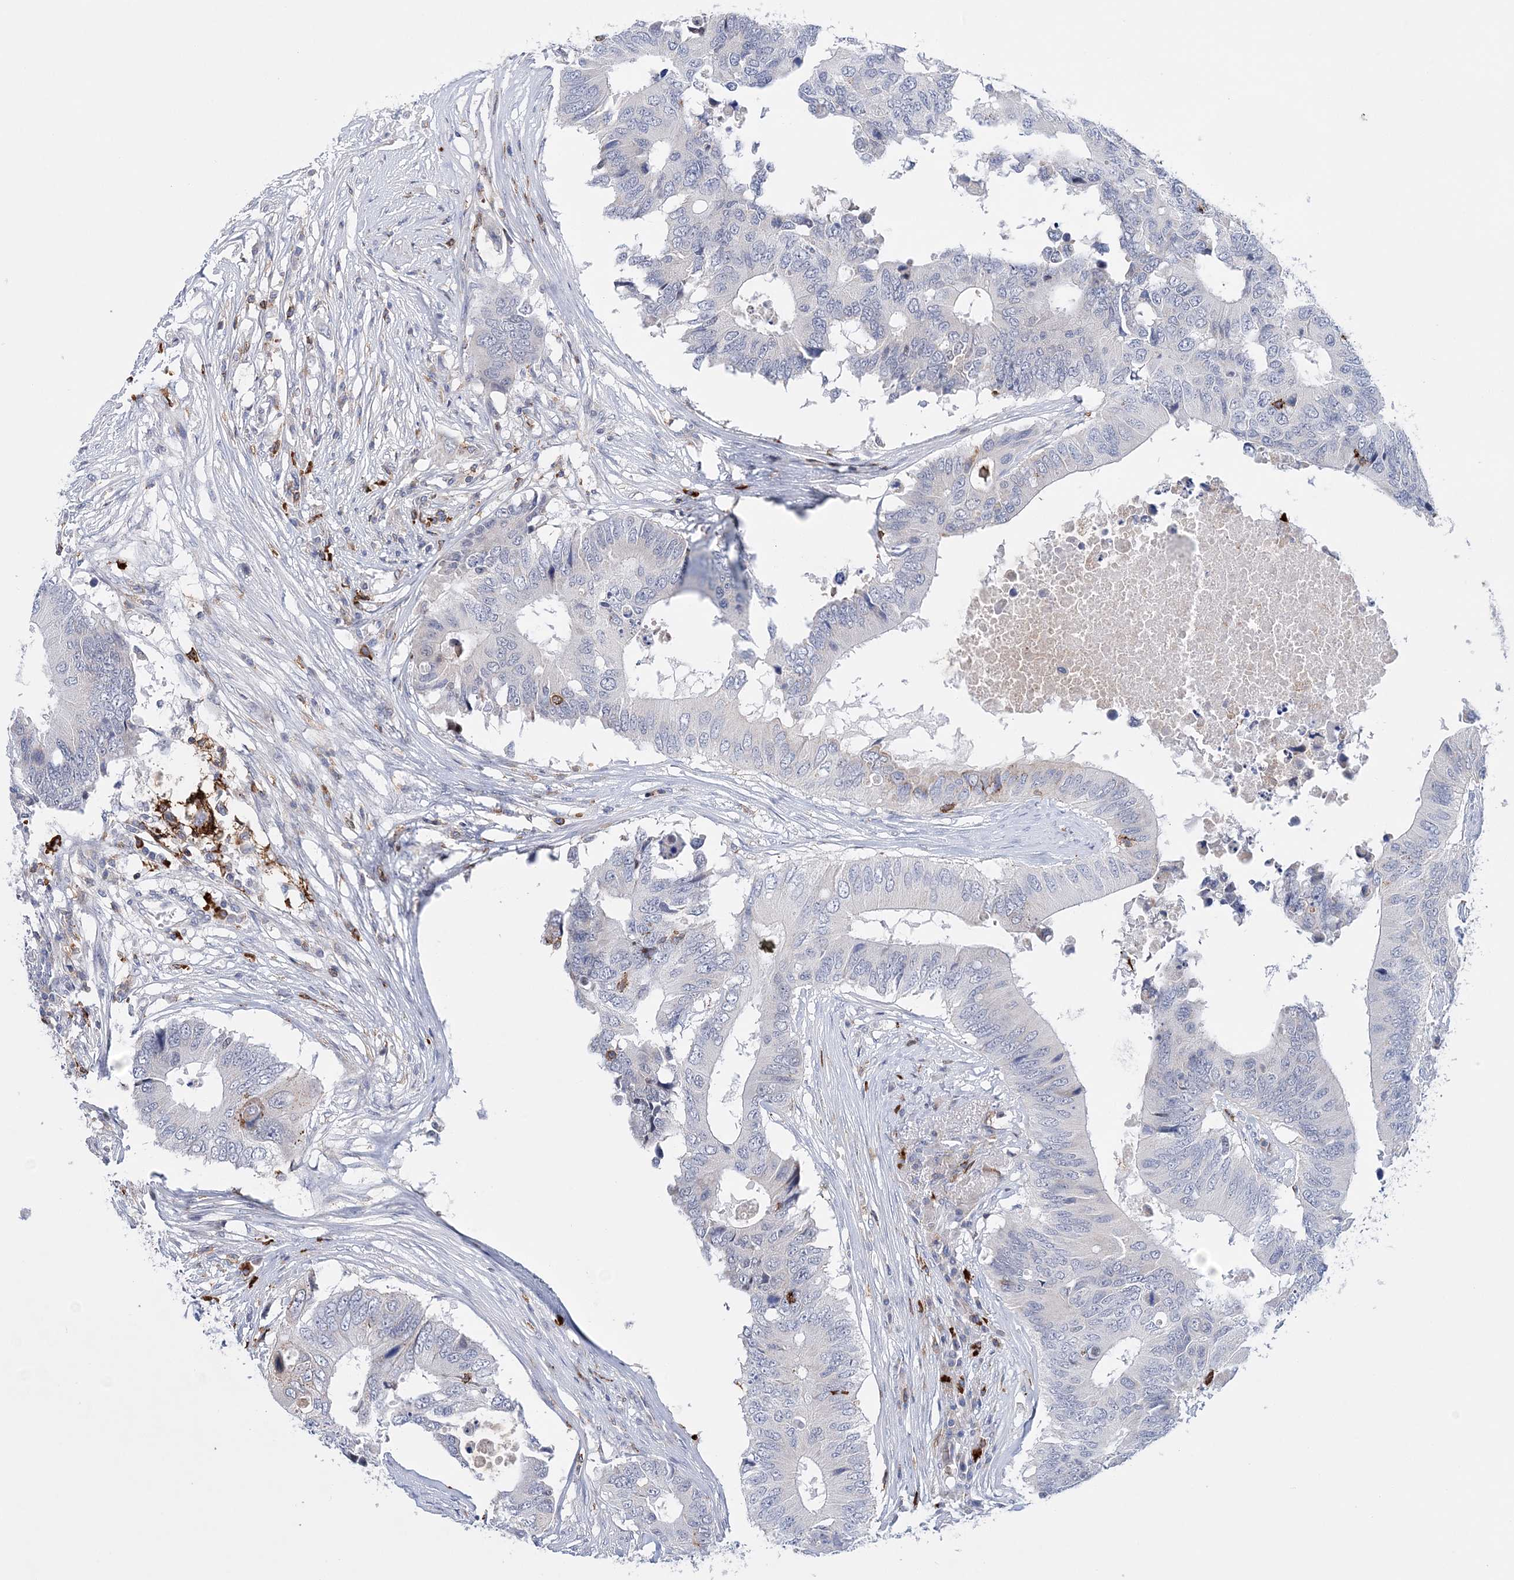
{"staining": {"intensity": "negative", "quantity": "none", "location": "none"}, "tissue": "colorectal cancer", "cell_type": "Tumor cells", "image_type": "cancer", "snomed": [{"axis": "morphology", "description": "Adenocarcinoma, NOS"}, {"axis": "topography", "description": "Colon"}], "caption": "The immunohistochemistry photomicrograph has no significant staining in tumor cells of colorectal cancer tissue. Brightfield microscopy of immunohistochemistry (IHC) stained with DAB (brown) and hematoxylin (blue), captured at high magnification.", "gene": "PRMT9", "patient": {"sex": "male", "age": 71}}